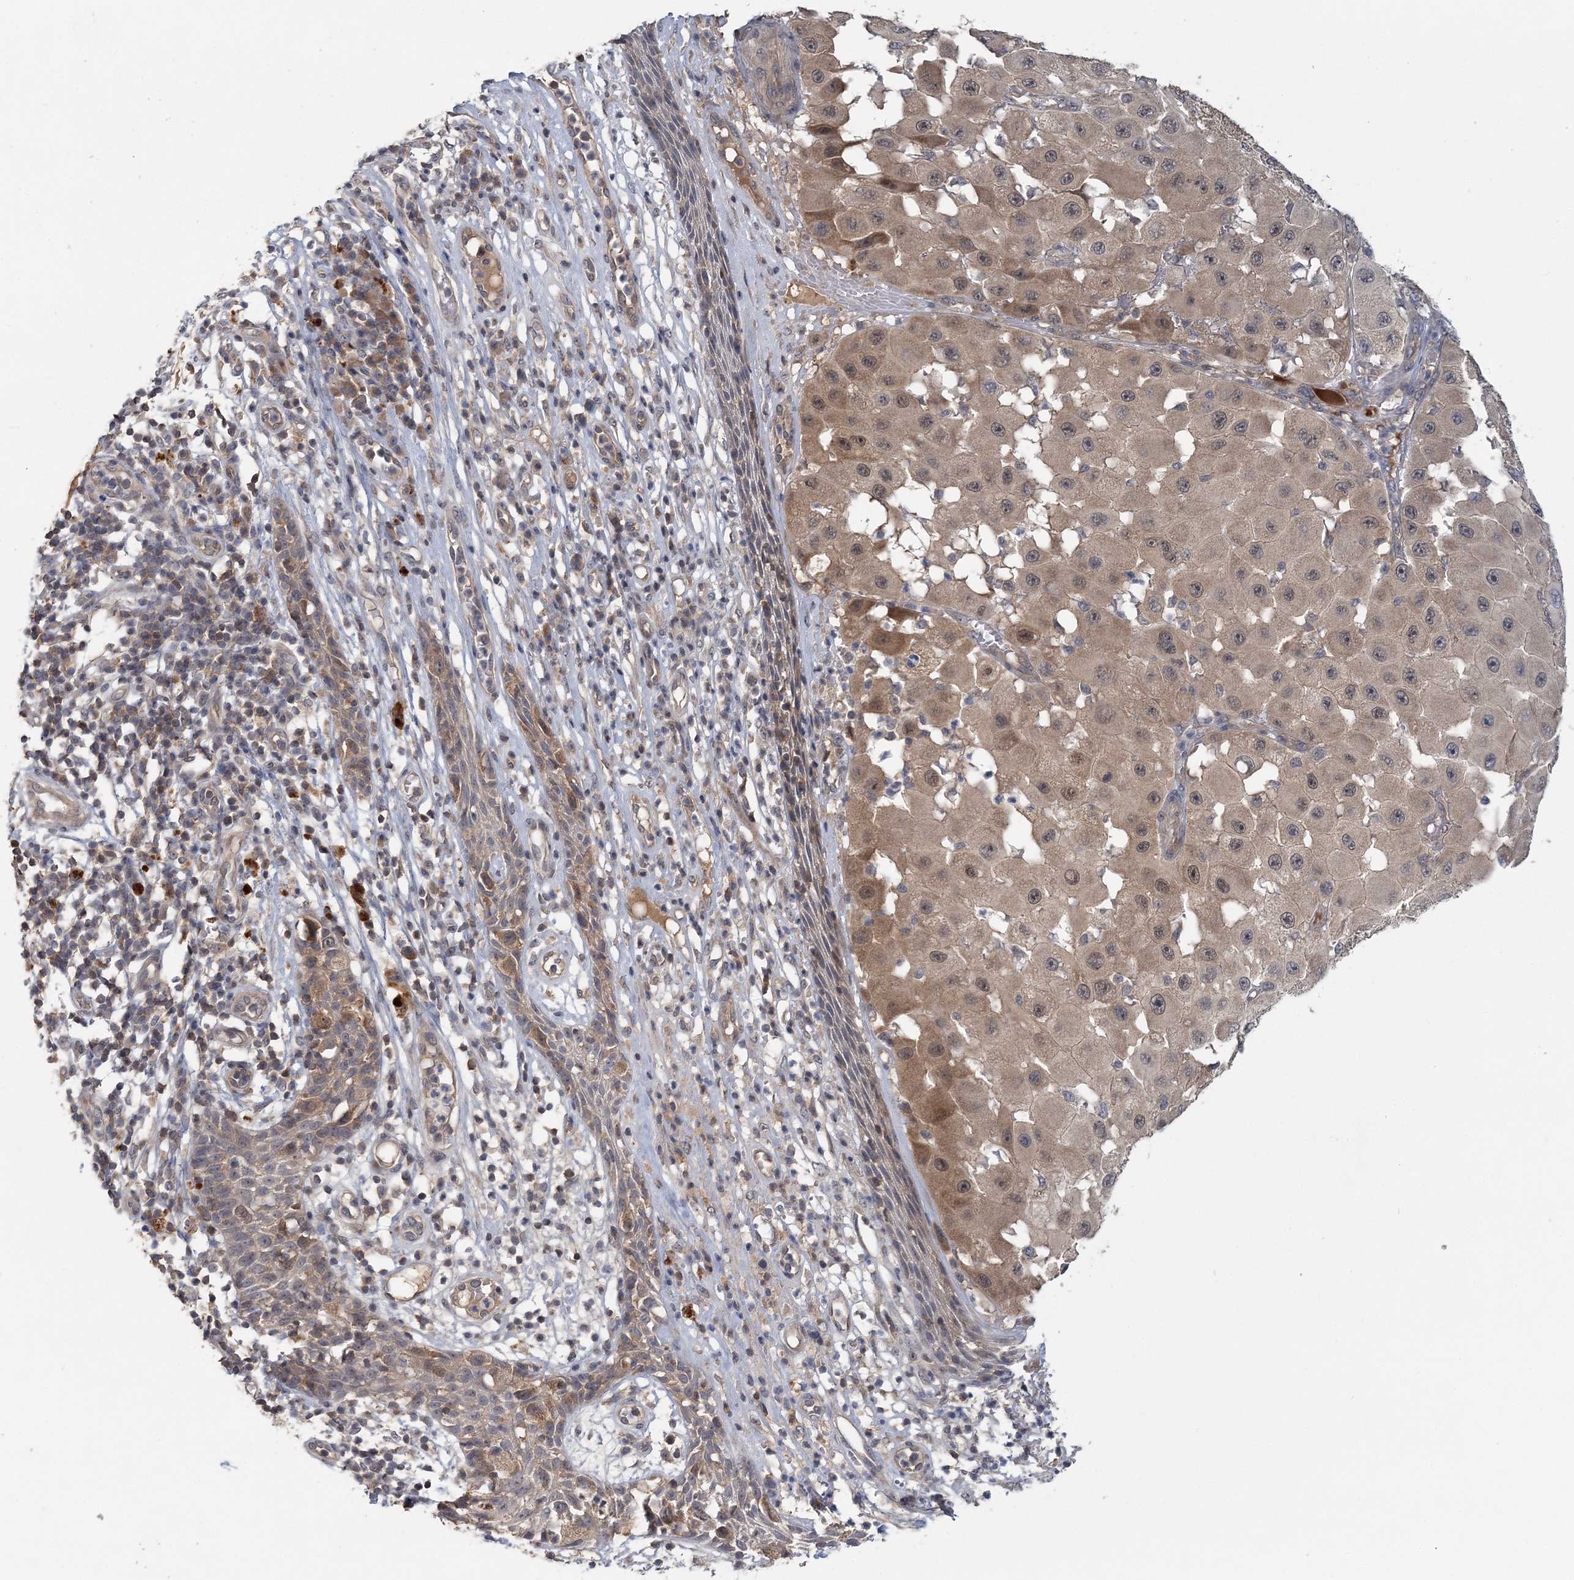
{"staining": {"intensity": "weak", "quantity": ">75%", "location": "cytoplasmic/membranous,nuclear"}, "tissue": "melanoma", "cell_type": "Tumor cells", "image_type": "cancer", "snomed": [{"axis": "morphology", "description": "Malignant melanoma, NOS"}, {"axis": "topography", "description": "Skin"}], "caption": "Malignant melanoma stained for a protein exhibits weak cytoplasmic/membranous and nuclear positivity in tumor cells.", "gene": "RNF25", "patient": {"sex": "female", "age": 81}}